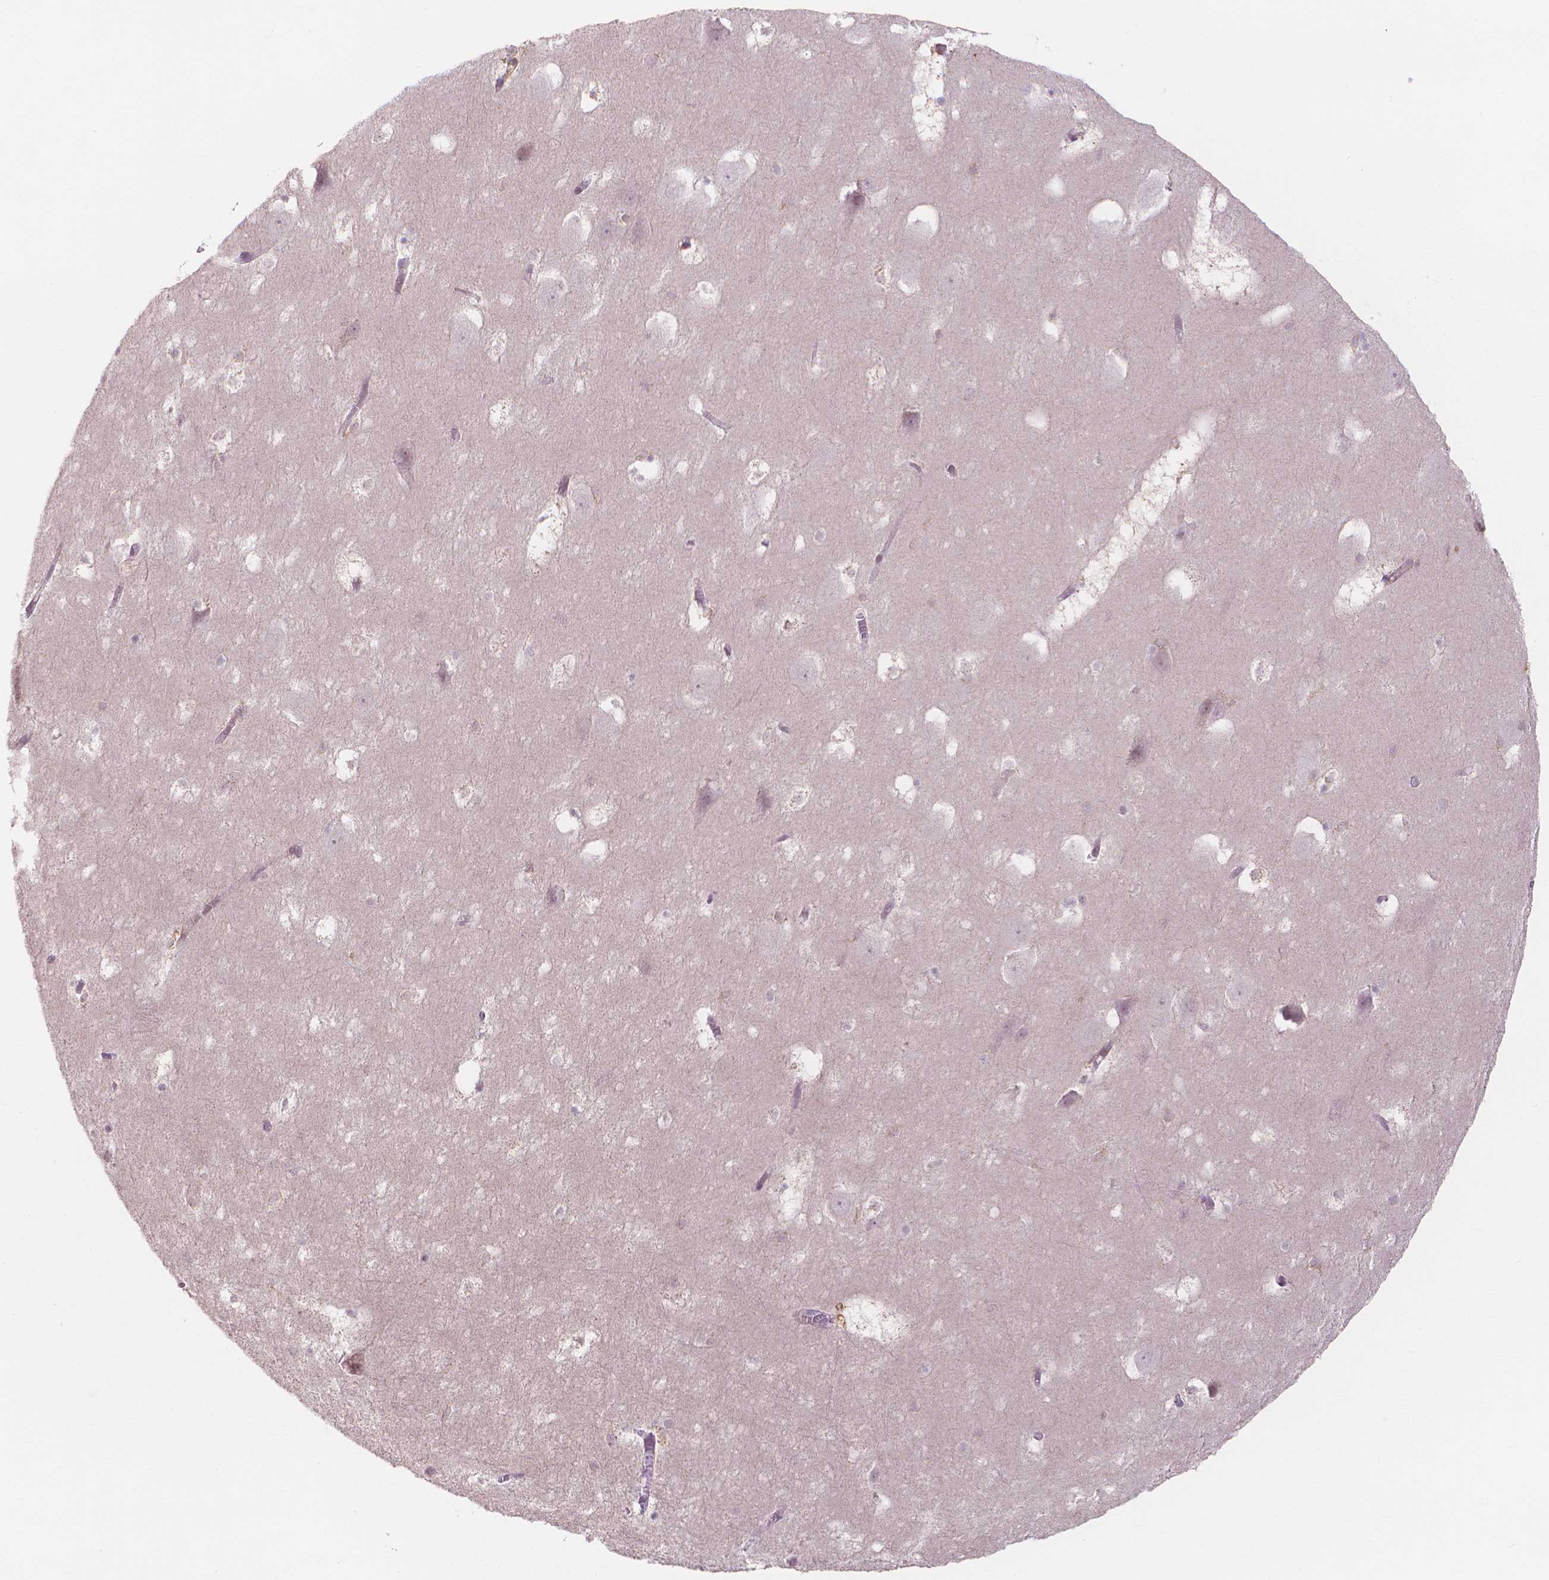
{"staining": {"intensity": "negative", "quantity": "none", "location": "none"}, "tissue": "hippocampus", "cell_type": "Glial cells", "image_type": "normal", "snomed": [{"axis": "morphology", "description": "Normal tissue, NOS"}, {"axis": "topography", "description": "Hippocampus"}], "caption": "Immunohistochemistry photomicrograph of unremarkable hippocampus: human hippocampus stained with DAB (3,3'-diaminobenzidine) exhibits no significant protein expression in glial cells.", "gene": "PRDM13", "patient": {"sex": "male", "age": 45}}